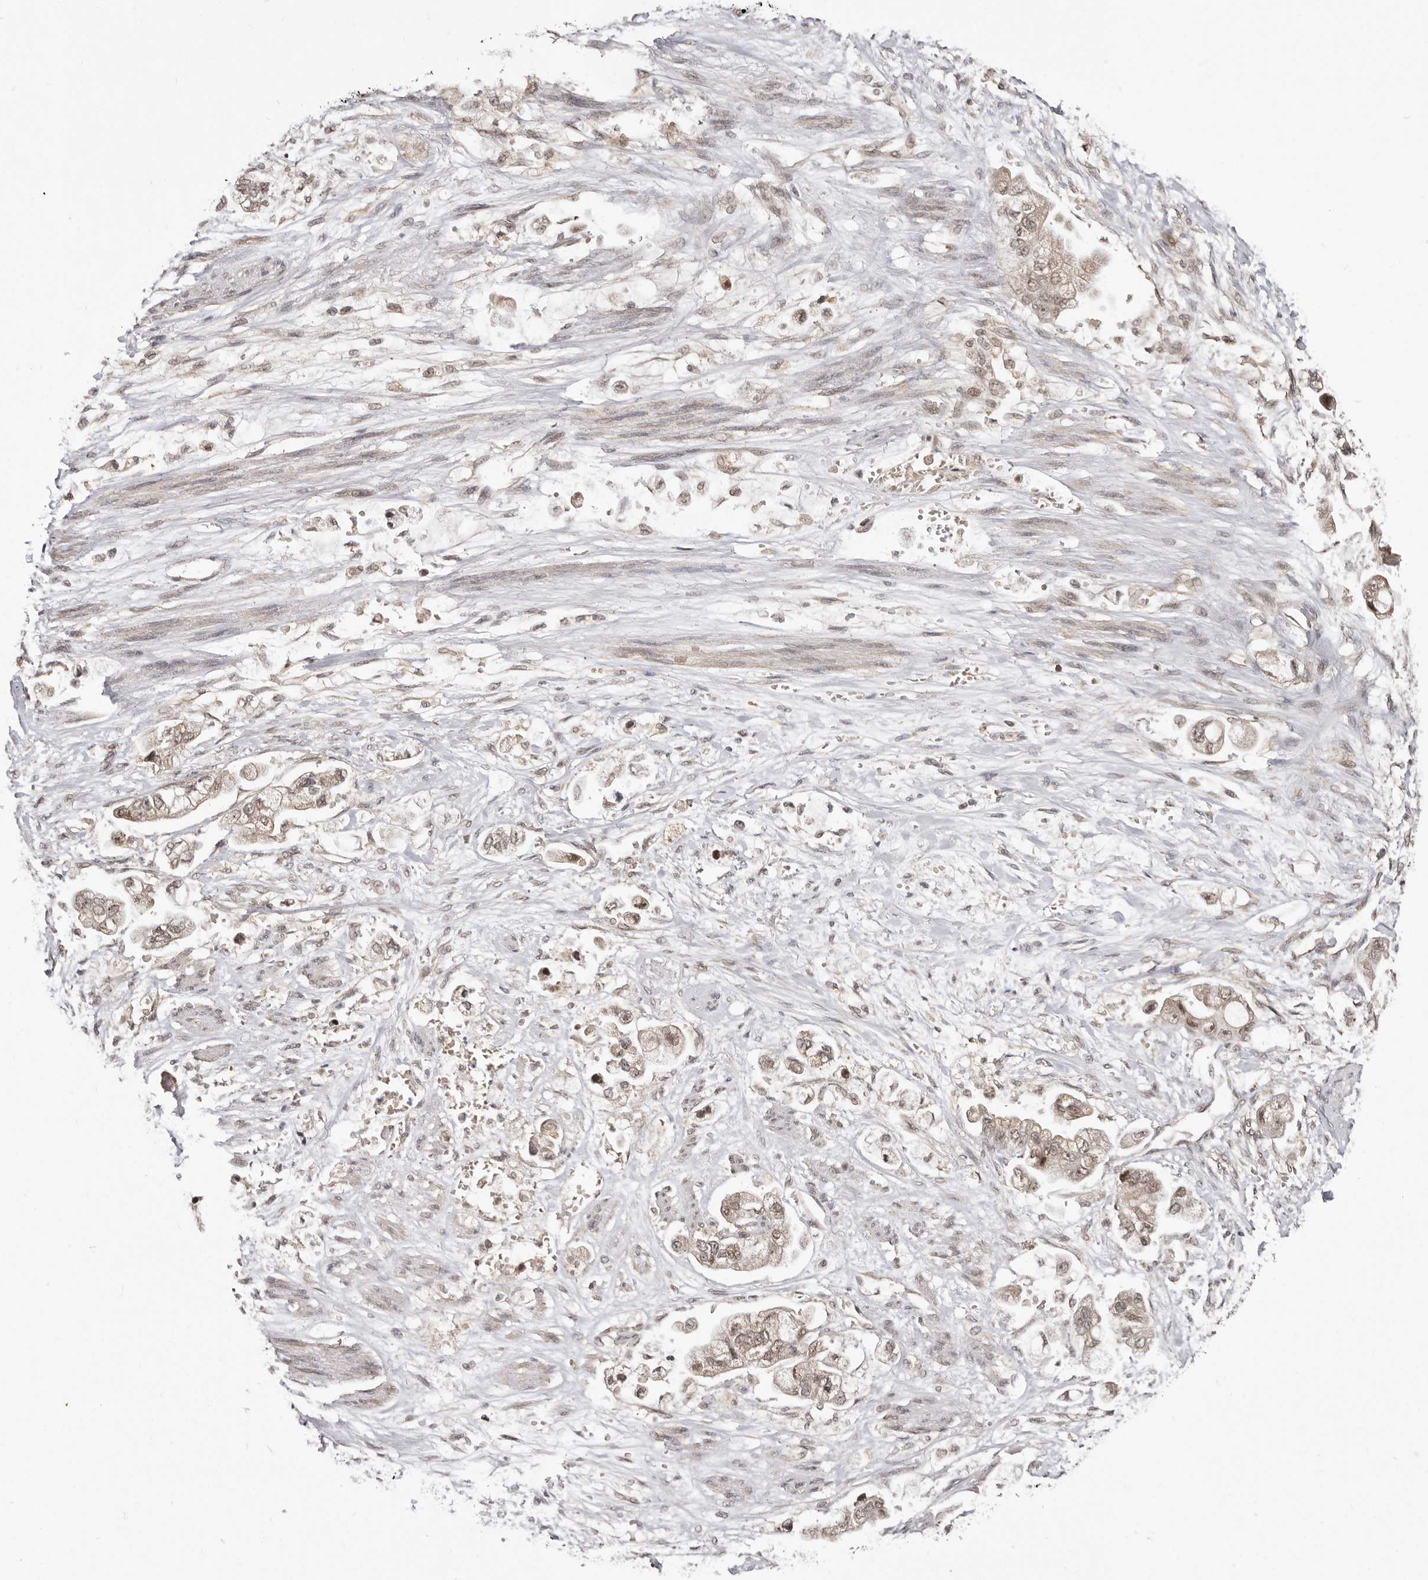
{"staining": {"intensity": "weak", "quantity": ">75%", "location": "cytoplasmic/membranous,nuclear"}, "tissue": "stomach cancer", "cell_type": "Tumor cells", "image_type": "cancer", "snomed": [{"axis": "morphology", "description": "Adenocarcinoma, NOS"}, {"axis": "topography", "description": "Stomach"}], "caption": "Immunohistochemical staining of stomach cancer shows low levels of weak cytoplasmic/membranous and nuclear protein positivity in approximately >75% of tumor cells. Immunohistochemistry (ihc) stains the protein of interest in brown and the nuclei are stained blue.", "gene": "MED8", "patient": {"sex": "male", "age": 62}}